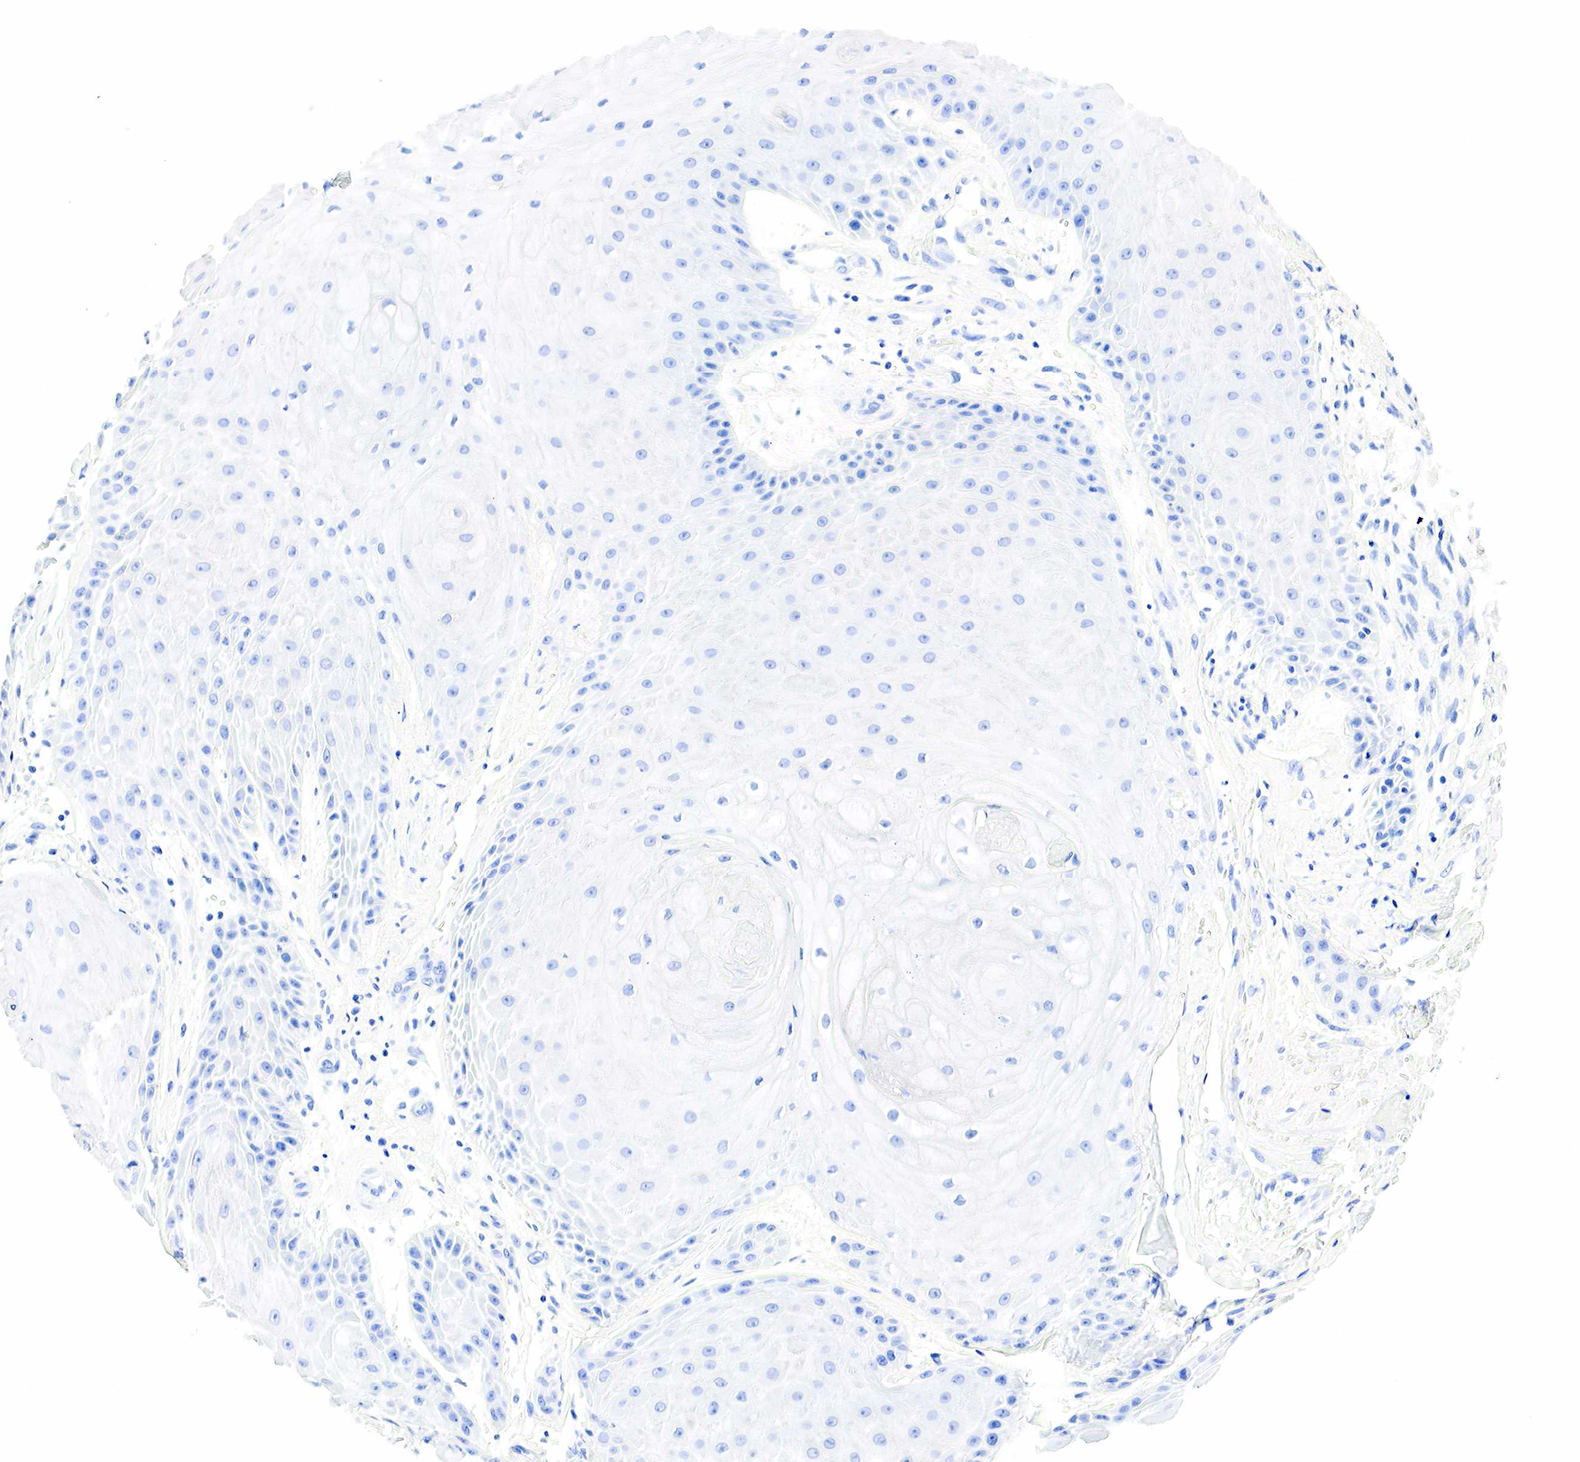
{"staining": {"intensity": "negative", "quantity": "none", "location": "none"}, "tissue": "skin cancer", "cell_type": "Tumor cells", "image_type": "cancer", "snomed": [{"axis": "morphology", "description": "Squamous cell carcinoma, NOS"}, {"axis": "topography", "description": "Skin"}], "caption": "Immunohistochemistry (IHC) of human skin cancer reveals no expression in tumor cells. Nuclei are stained in blue.", "gene": "PTH", "patient": {"sex": "male", "age": 57}}